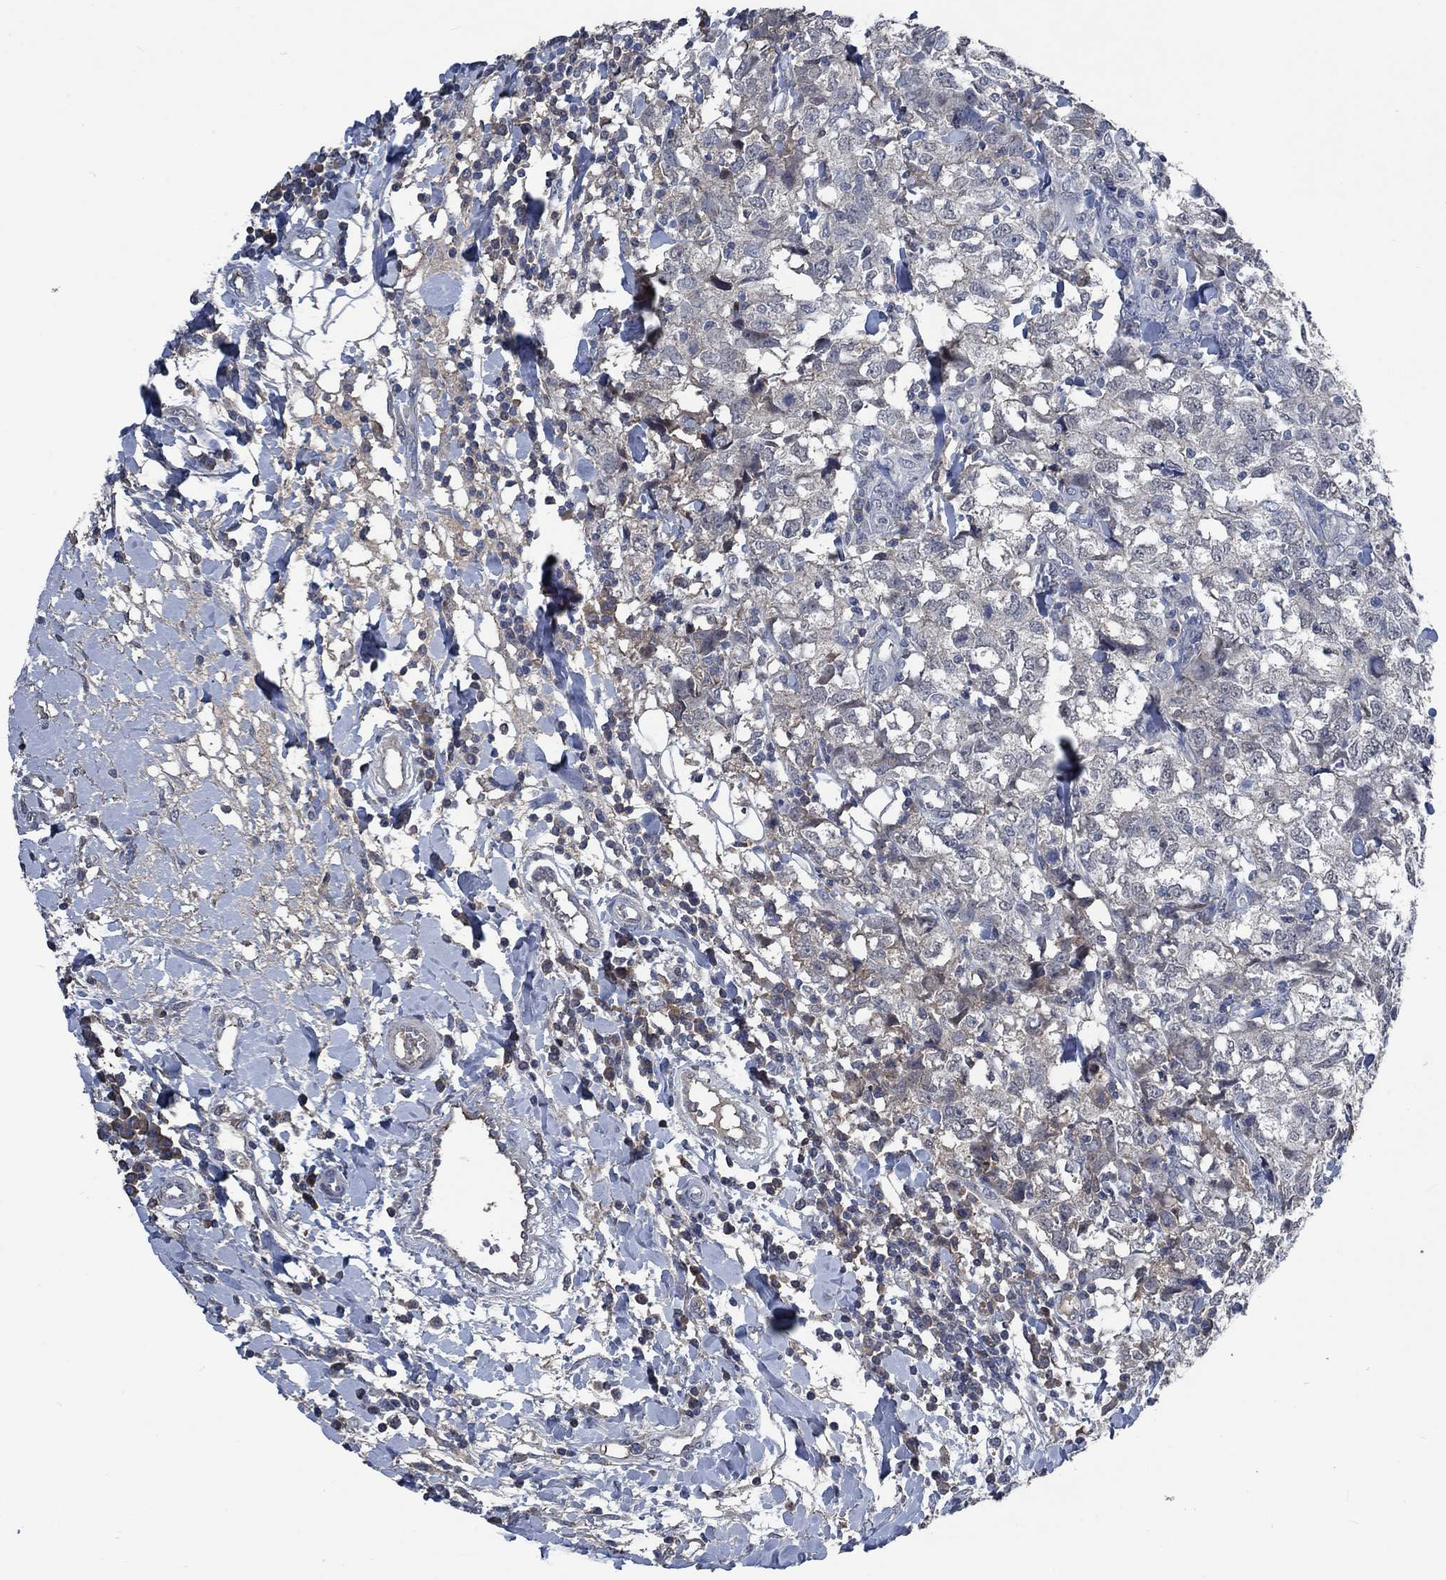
{"staining": {"intensity": "negative", "quantity": "none", "location": "none"}, "tissue": "breast cancer", "cell_type": "Tumor cells", "image_type": "cancer", "snomed": [{"axis": "morphology", "description": "Duct carcinoma"}, {"axis": "topography", "description": "Breast"}], "caption": "Human breast infiltrating ductal carcinoma stained for a protein using immunohistochemistry (IHC) demonstrates no positivity in tumor cells.", "gene": "OBSCN", "patient": {"sex": "female", "age": 30}}